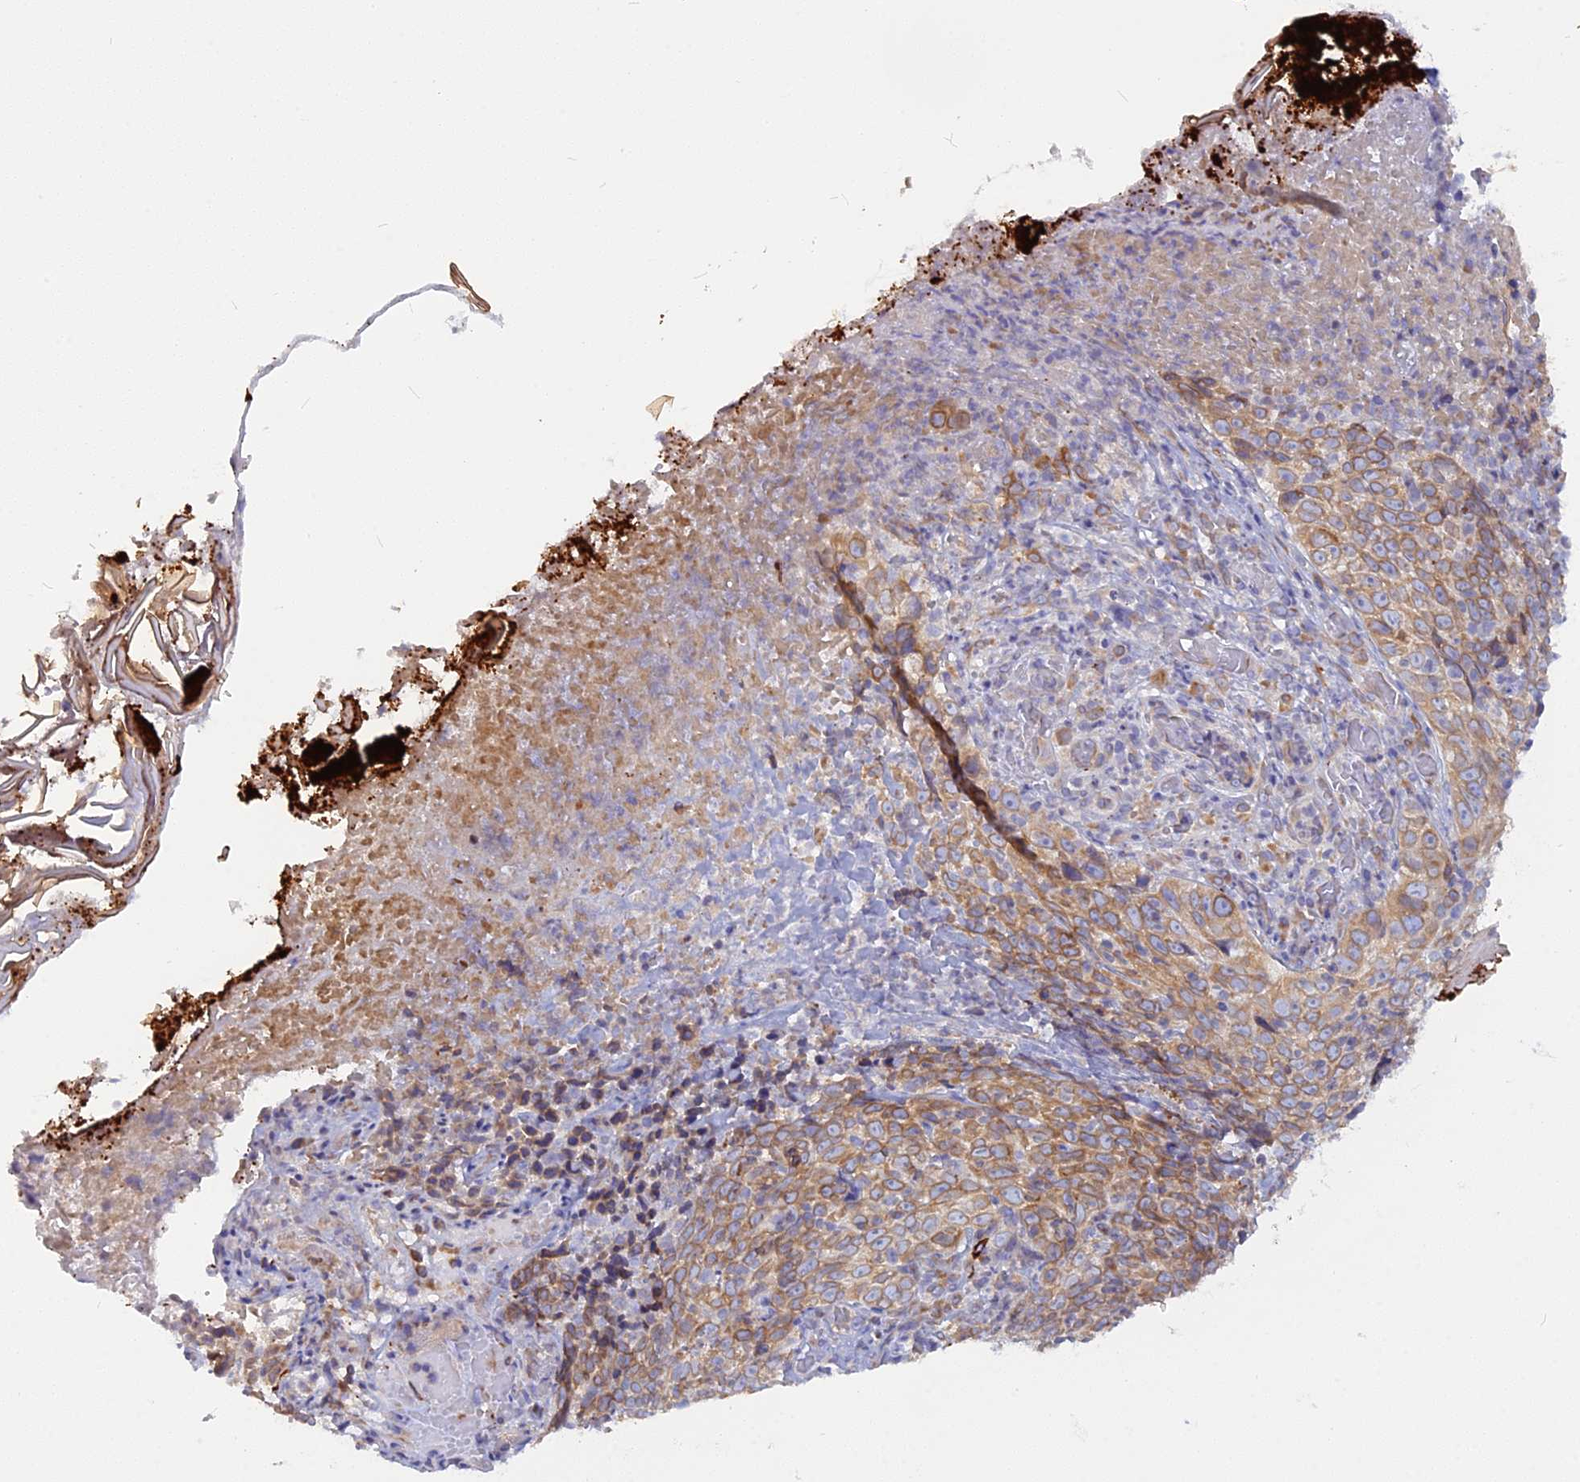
{"staining": {"intensity": "moderate", "quantity": ">75%", "location": "cytoplasmic/membranous"}, "tissue": "skin cancer", "cell_type": "Tumor cells", "image_type": "cancer", "snomed": [{"axis": "morphology", "description": "Basal cell carcinoma"}, {"axis": "topography", "description": "Skin"}], "caption": "DAB immunohistochemical staining of skin basal cell carcinoma demonstrates moderate cytoplasmic/membranous protein positivity in about >75% of tumor cells.", "gene": "TLCD1", "patient": {"sex": "female", "age": 84}}